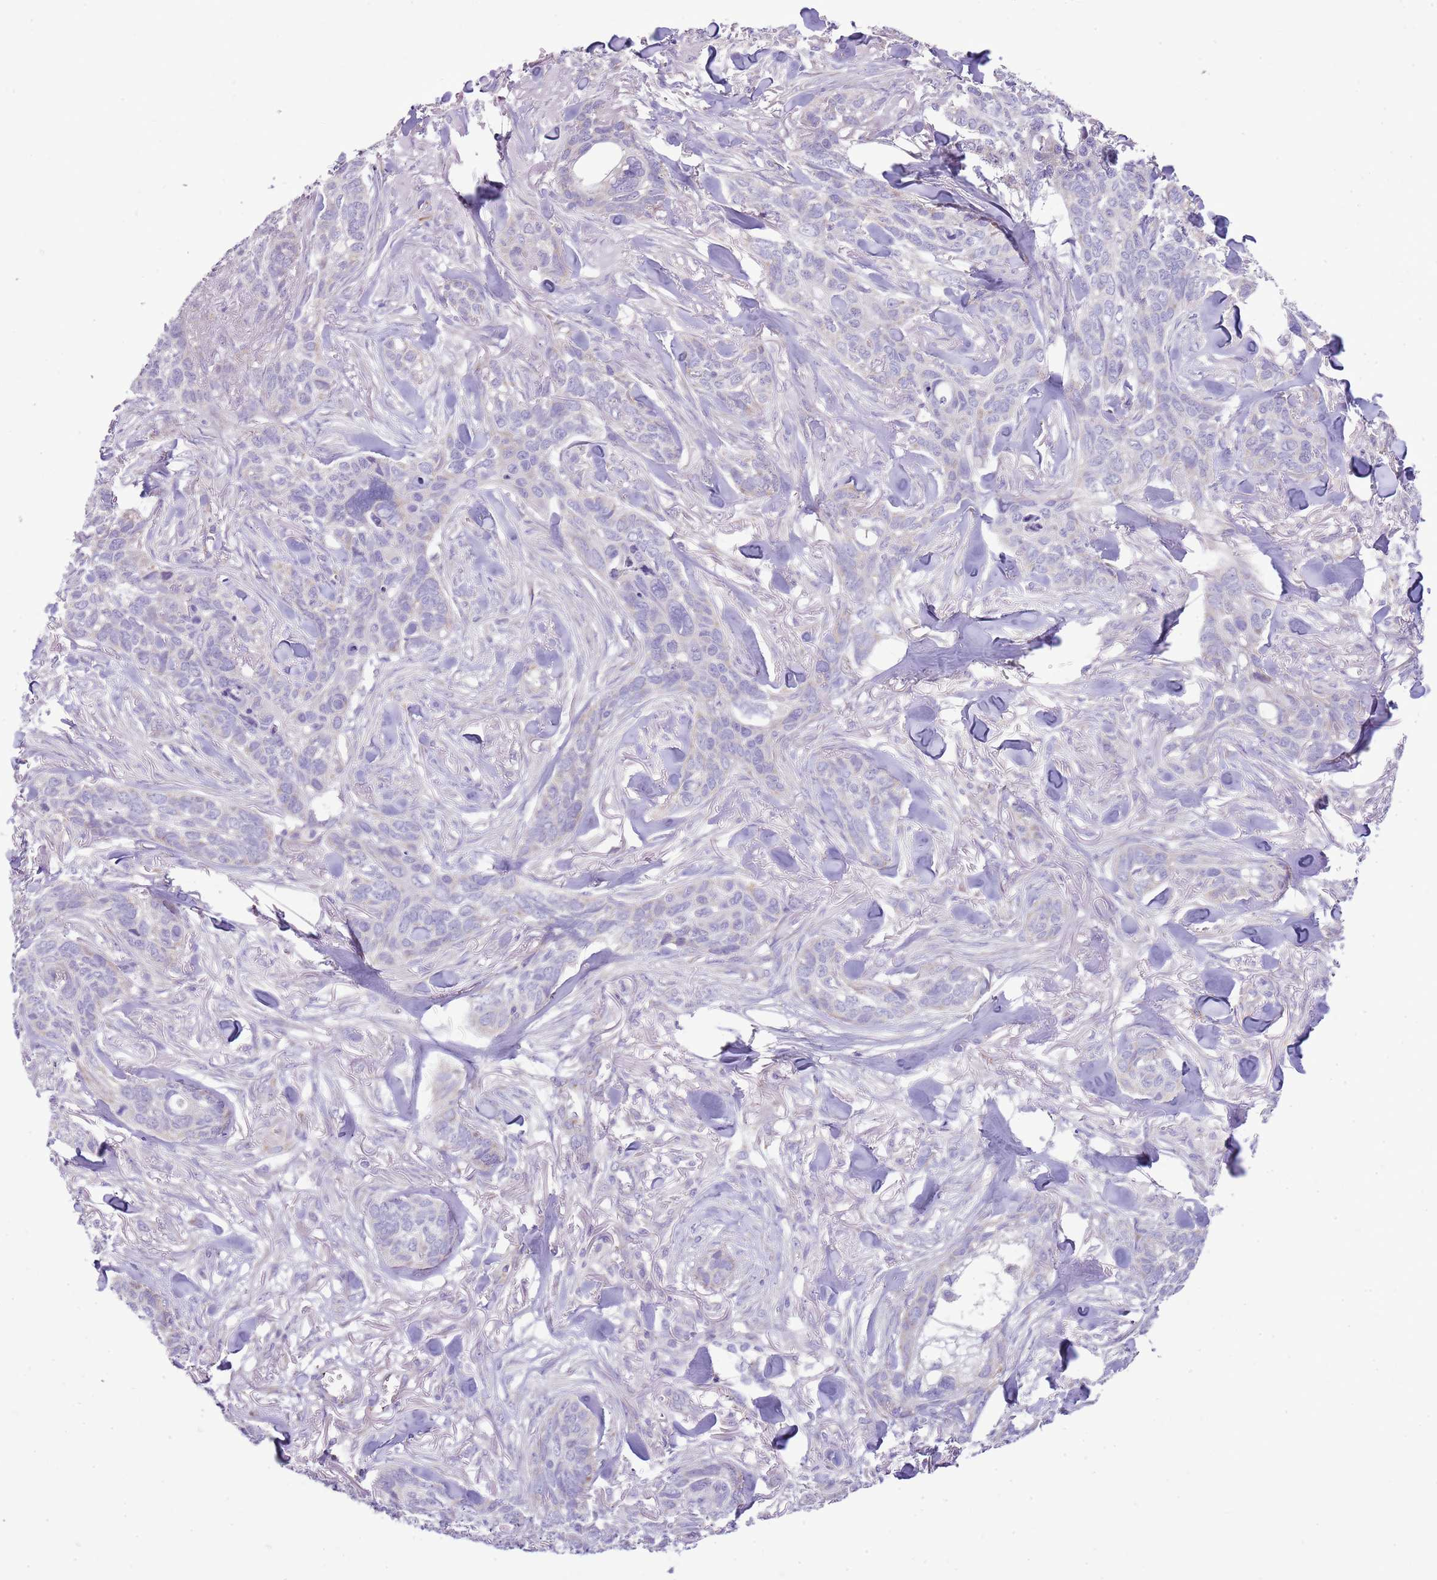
{"staining": {"intensity": "negative", "quantity": "none", "location": "none"}, "tissue": "skin cancer", "cell_type": "Tumor cells", "image_type": "cancer", "snomed": [{"axis": "morphology", "description": "Basal cell carcinoma"}, {"axis": "topography", "description": "Skin"}], "caption": "The immunohistochemistry histopathology image has no significant positivity in tumor cells of skin cancer tissue.", "gene": "OAZ2", "patient": {"sex": "male", "age": 86}}